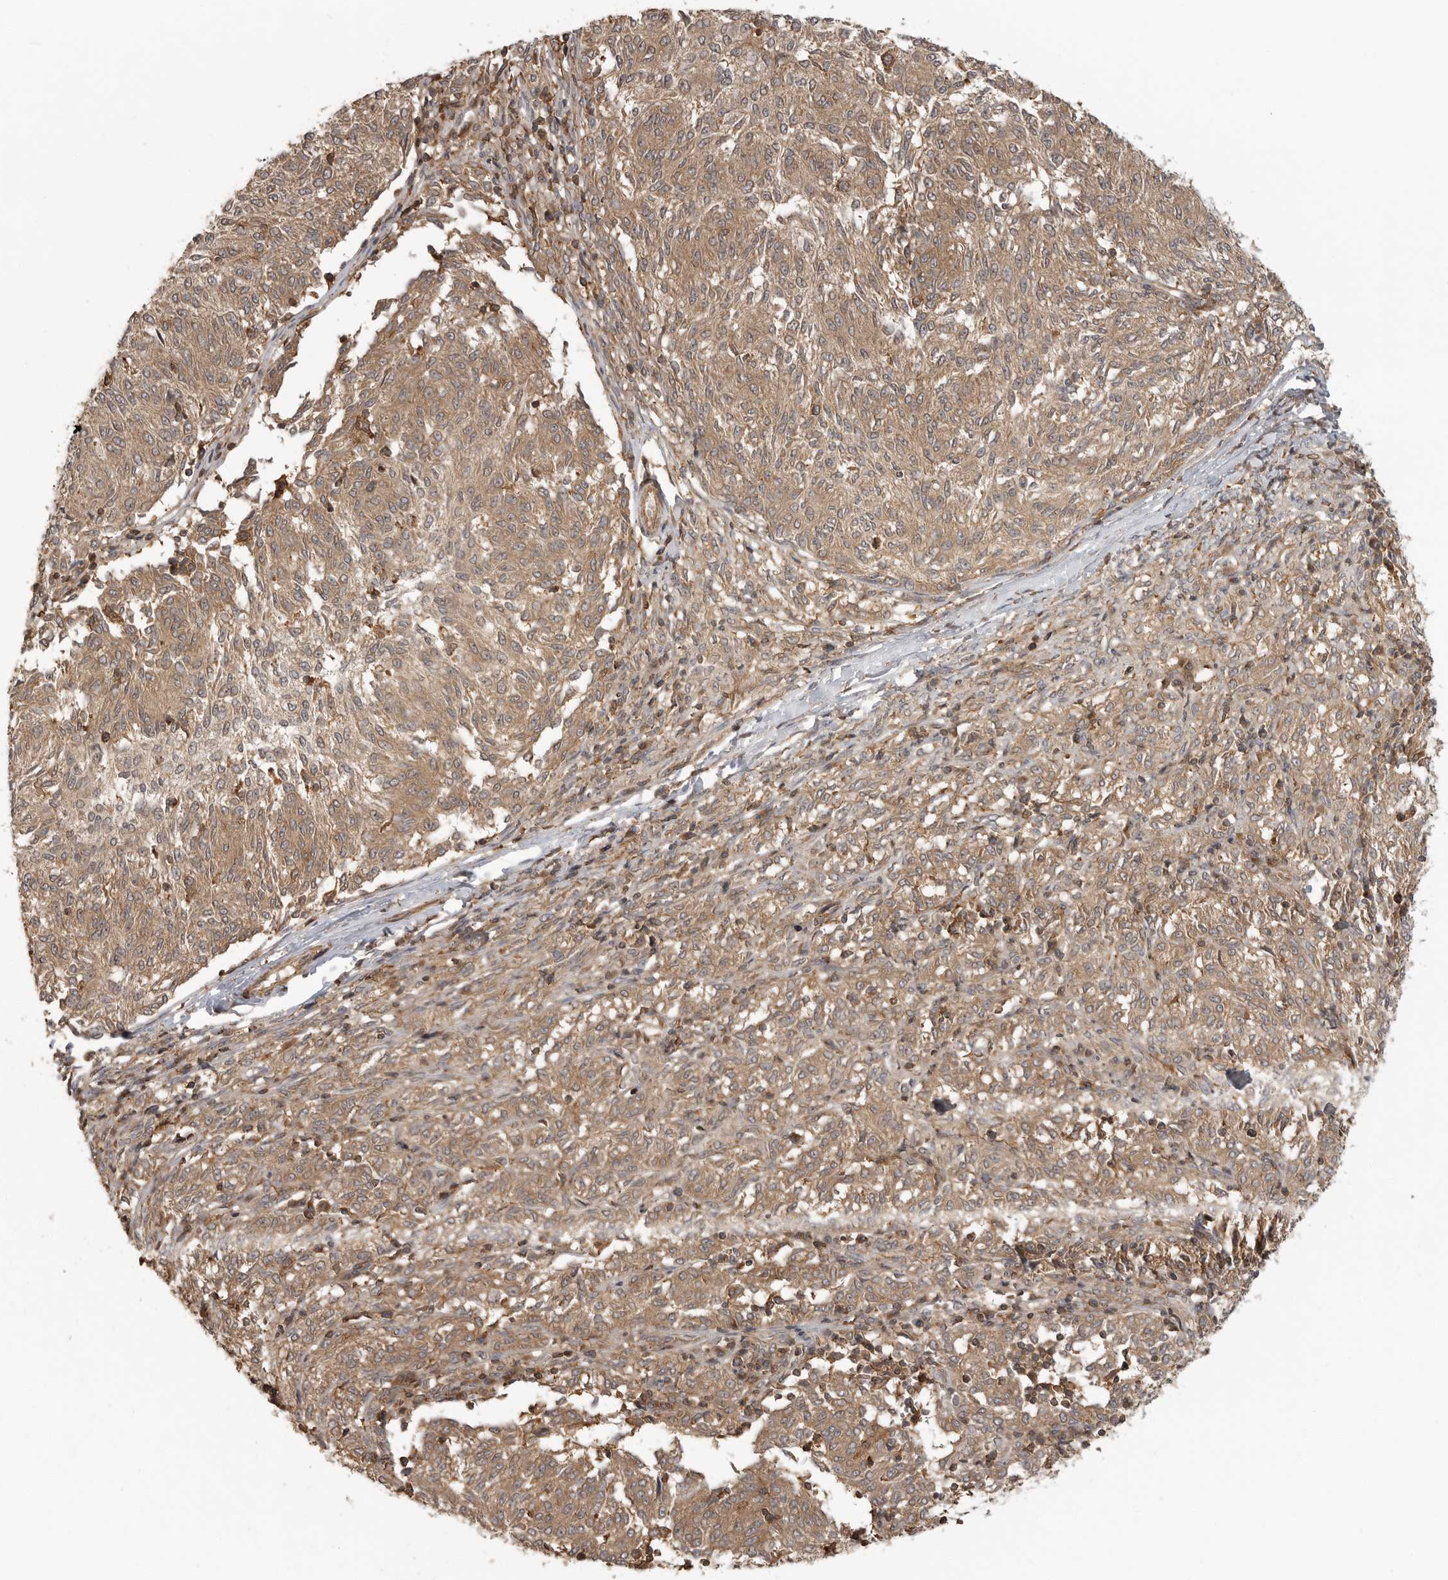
{"staining": {"intensity": "moderate", "quantity": ">75%", "location": "cytoplasmic/membranous"}, "tissue": "melanoma", "cell_type": "Tumor cells", "image_type": "cancer", "snomed": [{"axis": "morphology", "description": "Malignant melanoma, NOS"}, {"axis": "topography", "description": "Skin"}], "caption": "This image exhibits melanoma stained with immunohistochemistry to label a protein in brown. The cytoplasmic/membranous of tumor cells show moderate positivity for the protein. Nuclei are counter-stained blue.", "gene": "ERN1", "patient": {"sex": "female", "age": 72}}